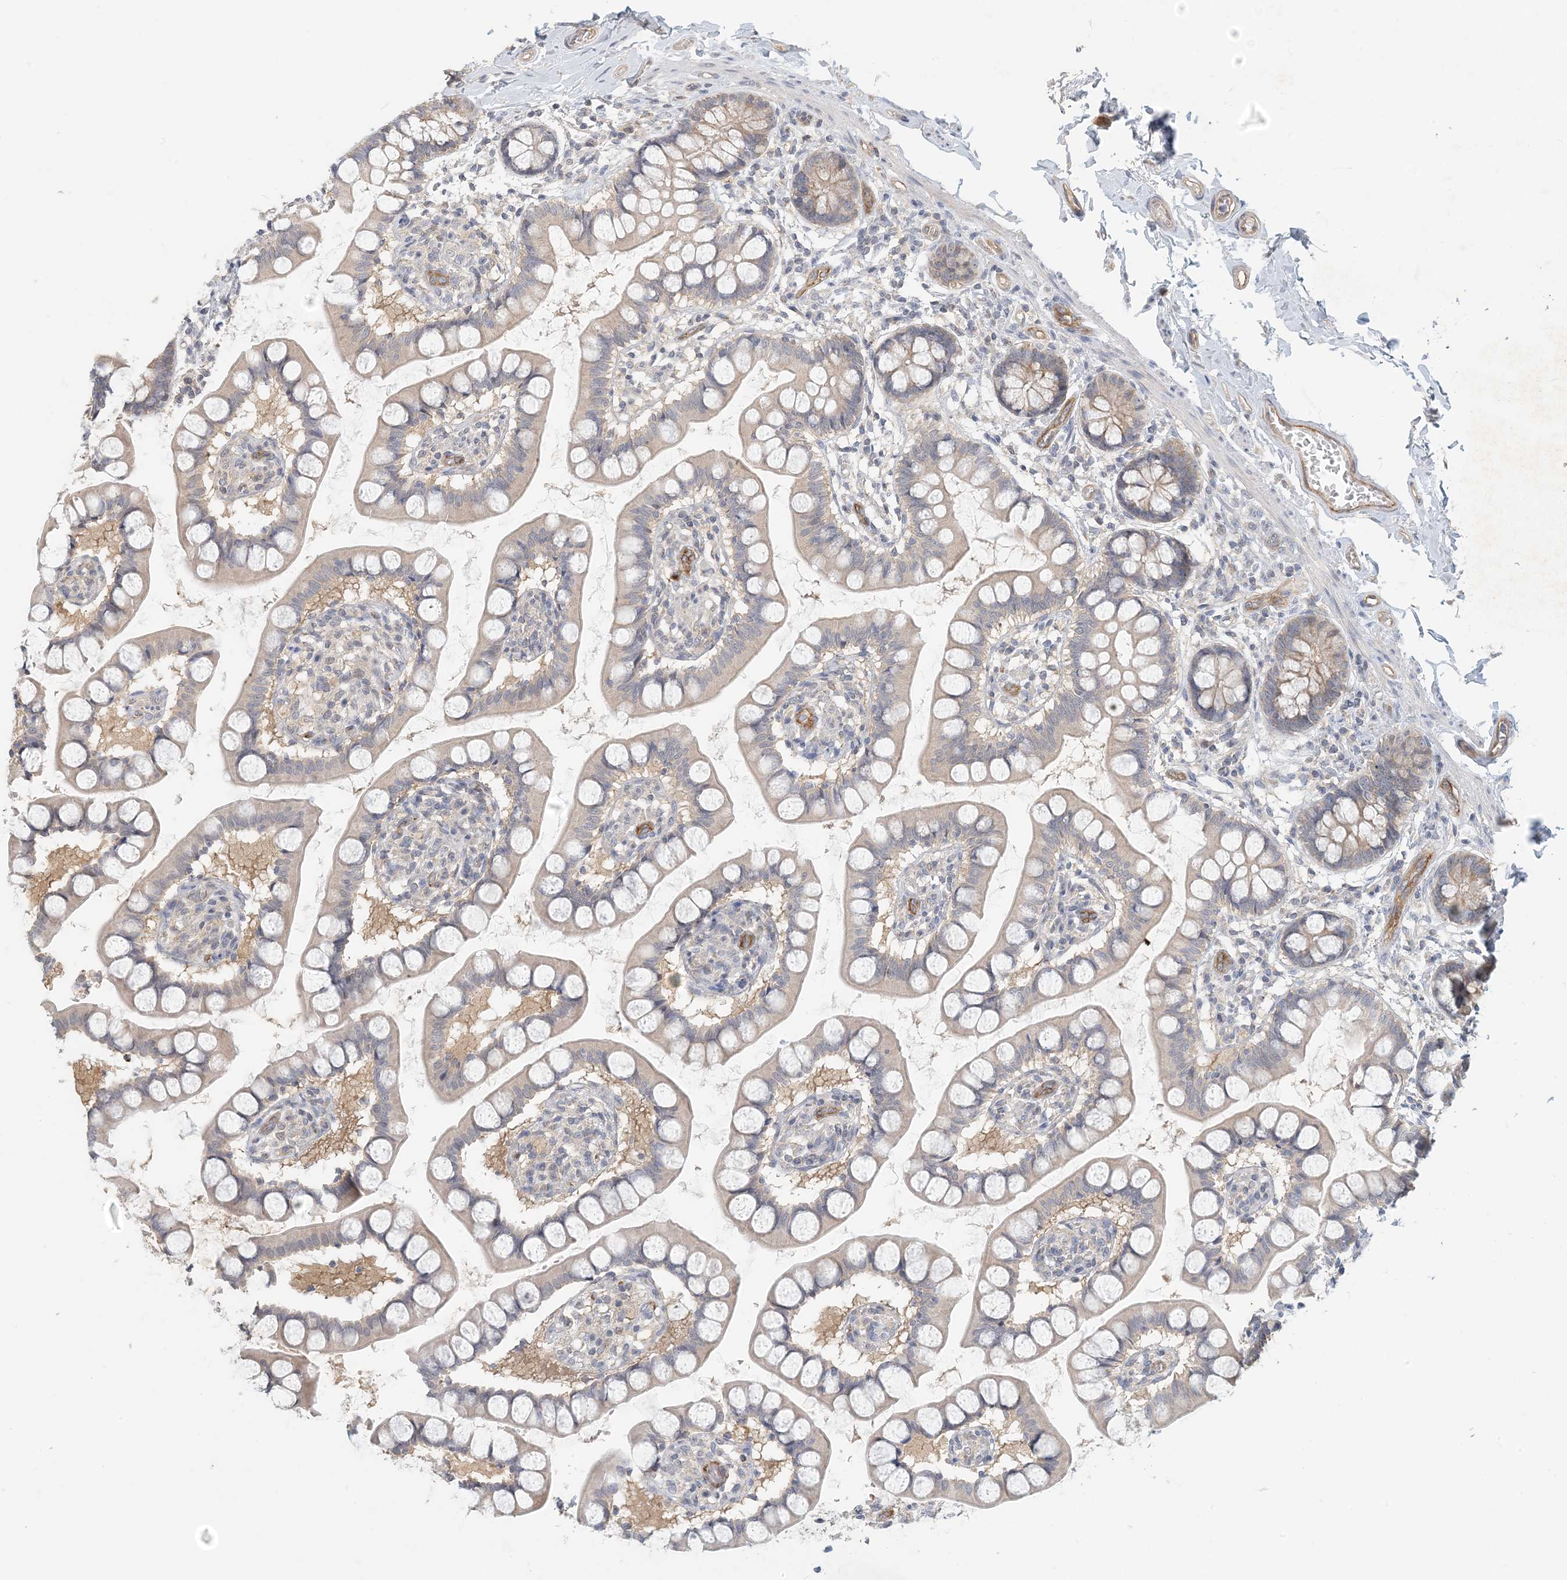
{"staining": {"intensity": "moderate", "quantity": "25%-75%", "location": "cytoplasmic/membranous"}, "tissue": "small intestine", "cell_type": "Glandular cells", "image_type": "normal", "snomed": [{"axis": "morphology", "description": "Normal tissue, NOS"}, {"axis": "topography", "description": "Small intestine"}], "caption": "Glandular cells show moderate cytoplasmic/membranous expression in approximately 25%-75% of cells in normal small intestine.", "gene": "ZBTB3", "patient": {"sex": "male", "age": 52}}